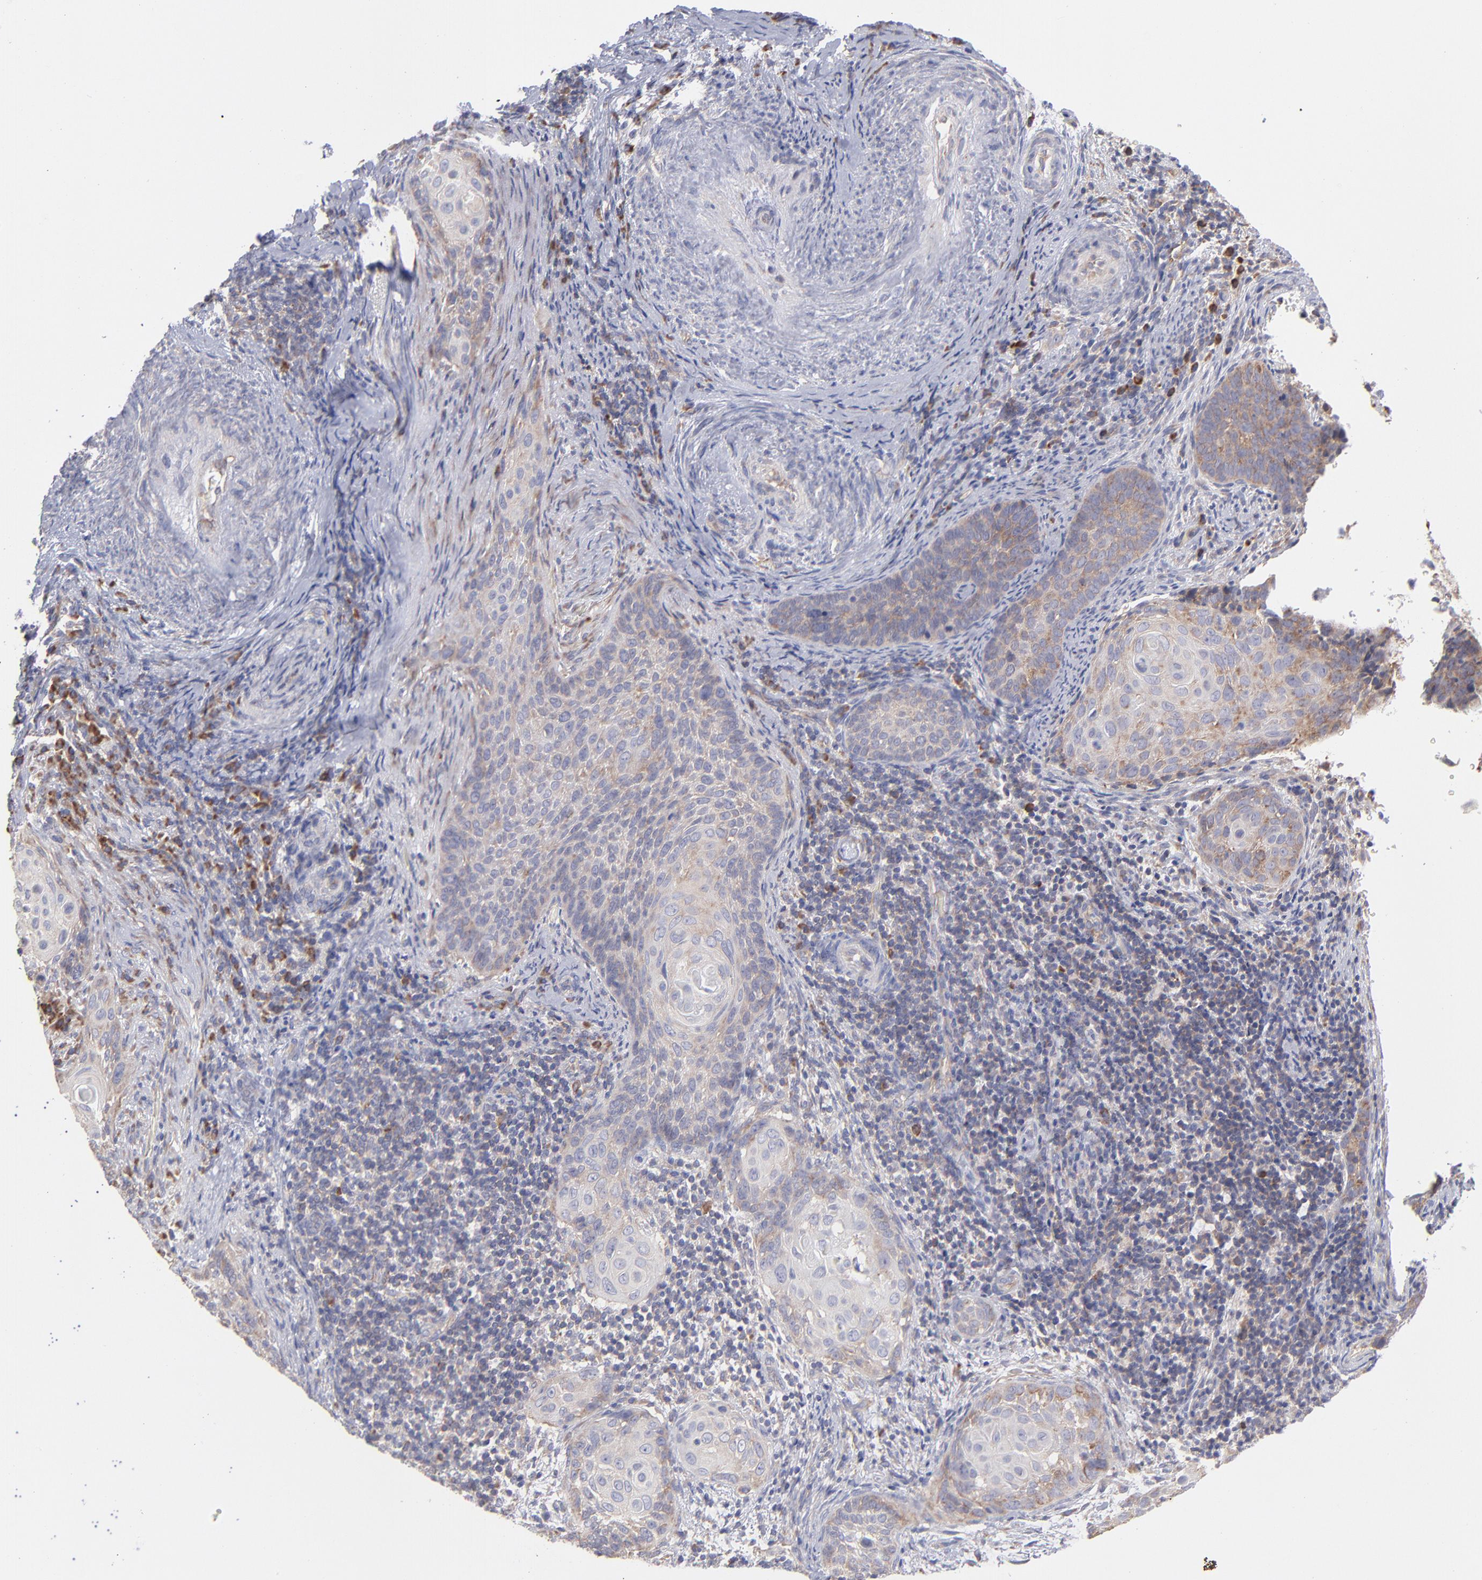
{"staining": {"intensity": "weak", "quantity": "<25%", "location": "cytoplasmic/membranous"}, "tissue": "cervical cancer", "cell_type": "Tumor cells", "image_type": "cancer", "snomed": [{"axis": "morphology", "description": "Squamous cell carcinoma, NOS"}, {"axis": "topography", "description": "Cervix"}], "caption": "Immunohistochemistry (IHC) micrograph of neoplastic tissue: squamous cell carcinoma (cervical) stained with DAB shows no significant protein expression in tumor cells. Brightfield microscopy of immunohistochemistry (IHC) stained with DAB (3,3'-diaminobenzidine) (brown) and hematoxylin (blue), captured at high magnification.", "gene": "RPLP0", "patient": {"sex": "female", "age": 33}}